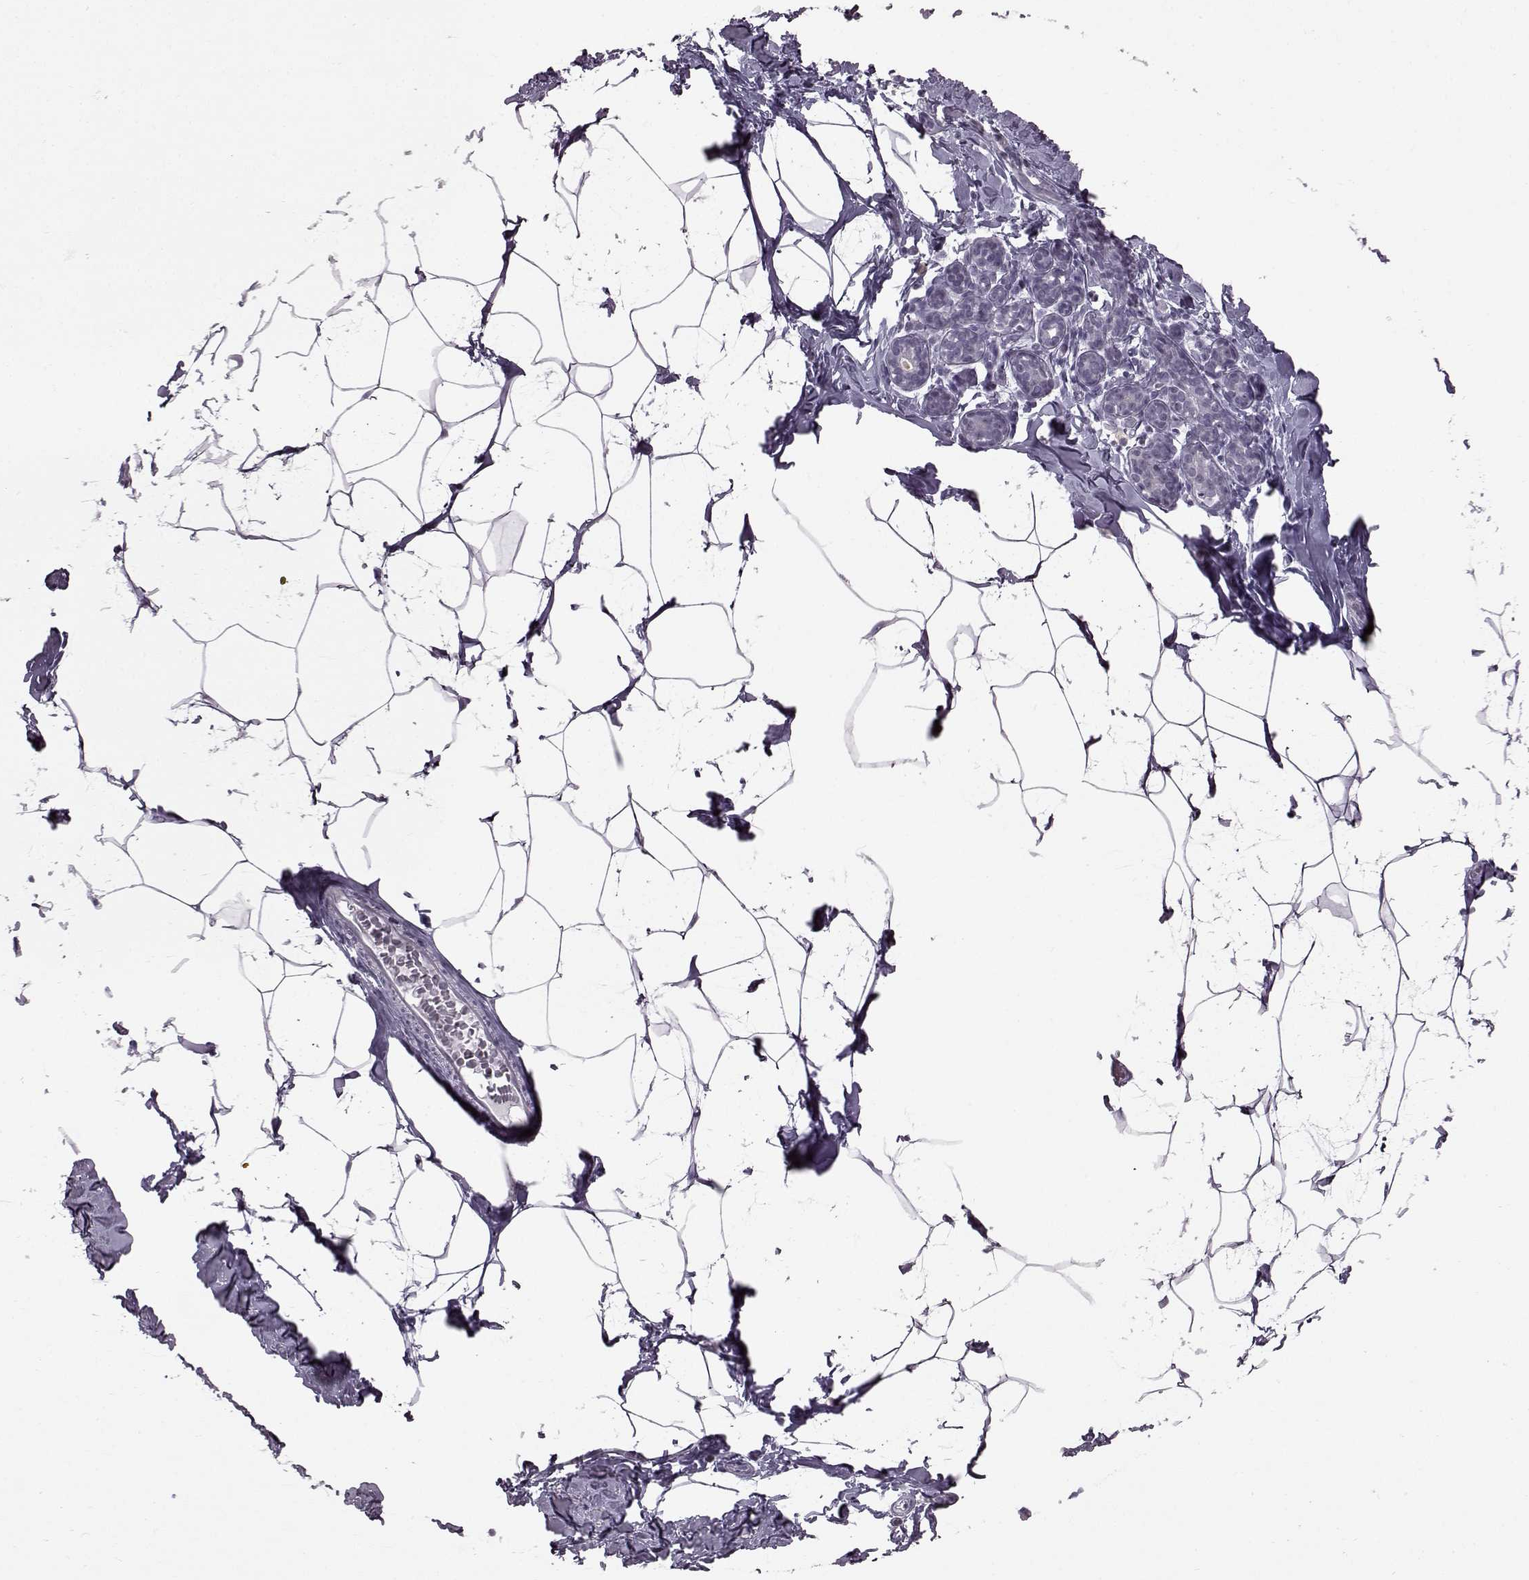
{"staining": {"intensity": "negative", "quantity": "none", "location": "none"}, "tissue": "breast", "cell_type": "Adipocytes", "image_type": "normal", "snomed": [{"axis": "morphology", "description": "Normal tissue, NOS"}, {"axis": "topography", "description": "Breast"}], "caption": "DAB (3,3'-diaminobenzidine) immunohistochemical staining of unremarkable human breast exhibits no significant expression in adipocytes.", "gene": "SLC28A2", "patient": {"sex": "female", "age": 32}}